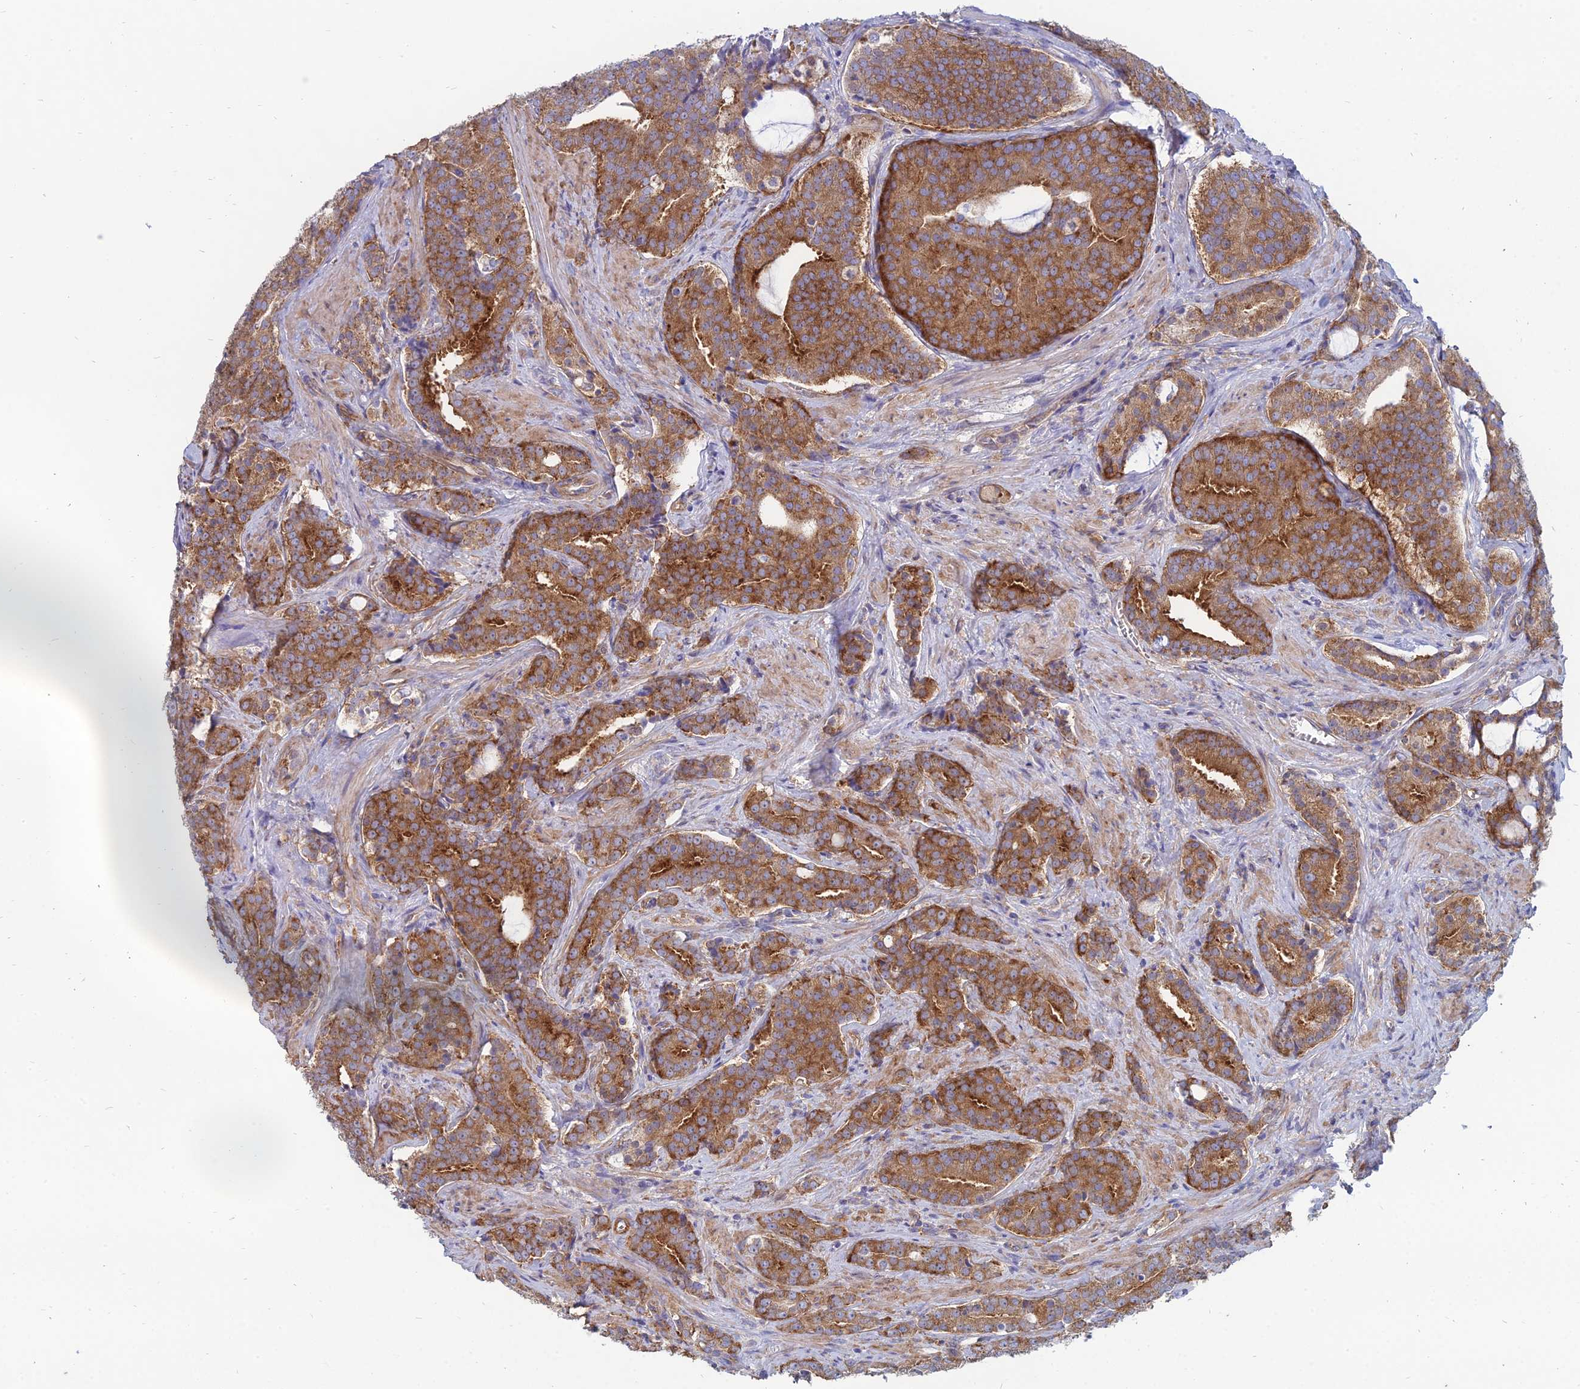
{"staining": {"intensity": "strong", "quantity": ">75%", "location": "cytoplasmic/membranous"}, "tissue": "prostate cancer", "cell_type": "Tumor cells", "image_type": "cancer", "snomed": [{"axis": "morphology", "description": "Adenocarcinoma, High grade"}, {"axis": "topography", "description": "Prostate"}], "caption": "Tumor cells demonstrate strong cytoplasmic/membranous staining in approximately >75% of cells in prostate cancer (adenocarcinoma (high-grade)).", "gene": "TXLNA", "patient": {"sex": "male", "age": 55}}